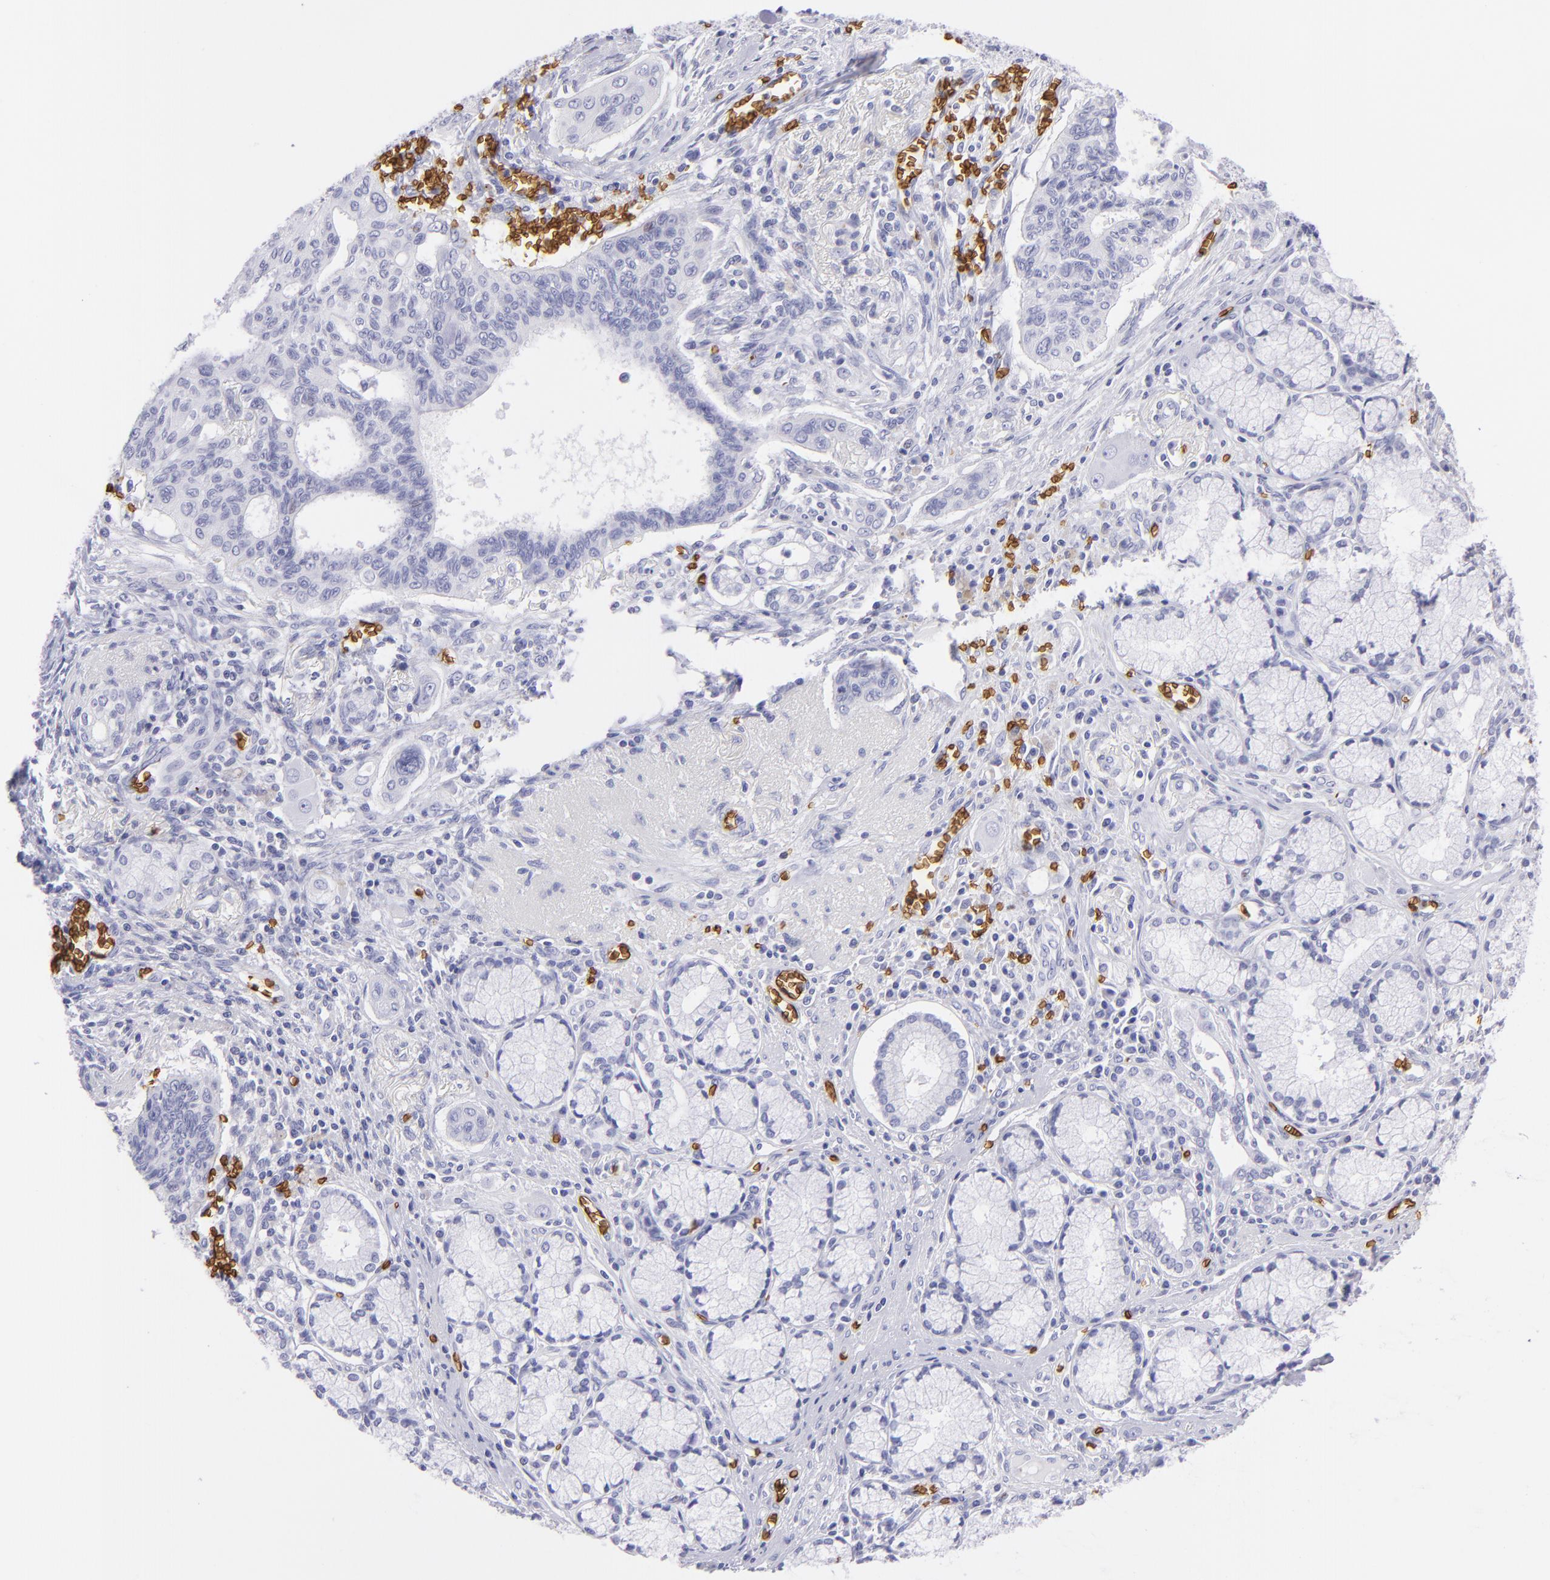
{"staining": {"intensity": "negative", "quantity": "none", "location": "none"}, "tissue": "pancreatic cancer", "cell_type": "Tumor cells", "image_type": "cancer", "snomed": [{"axis": "morphology", "description": "Adenocarcinoma, NOS"}, {"axis": "topography", "description": "Pancreas"}], "caption": "Protein analysis of pancreatic adenocarcinoma shows no significant positivity in tumor cells.", "gene": "GYPA", "patient": {"sex": "male", "age": 77}}